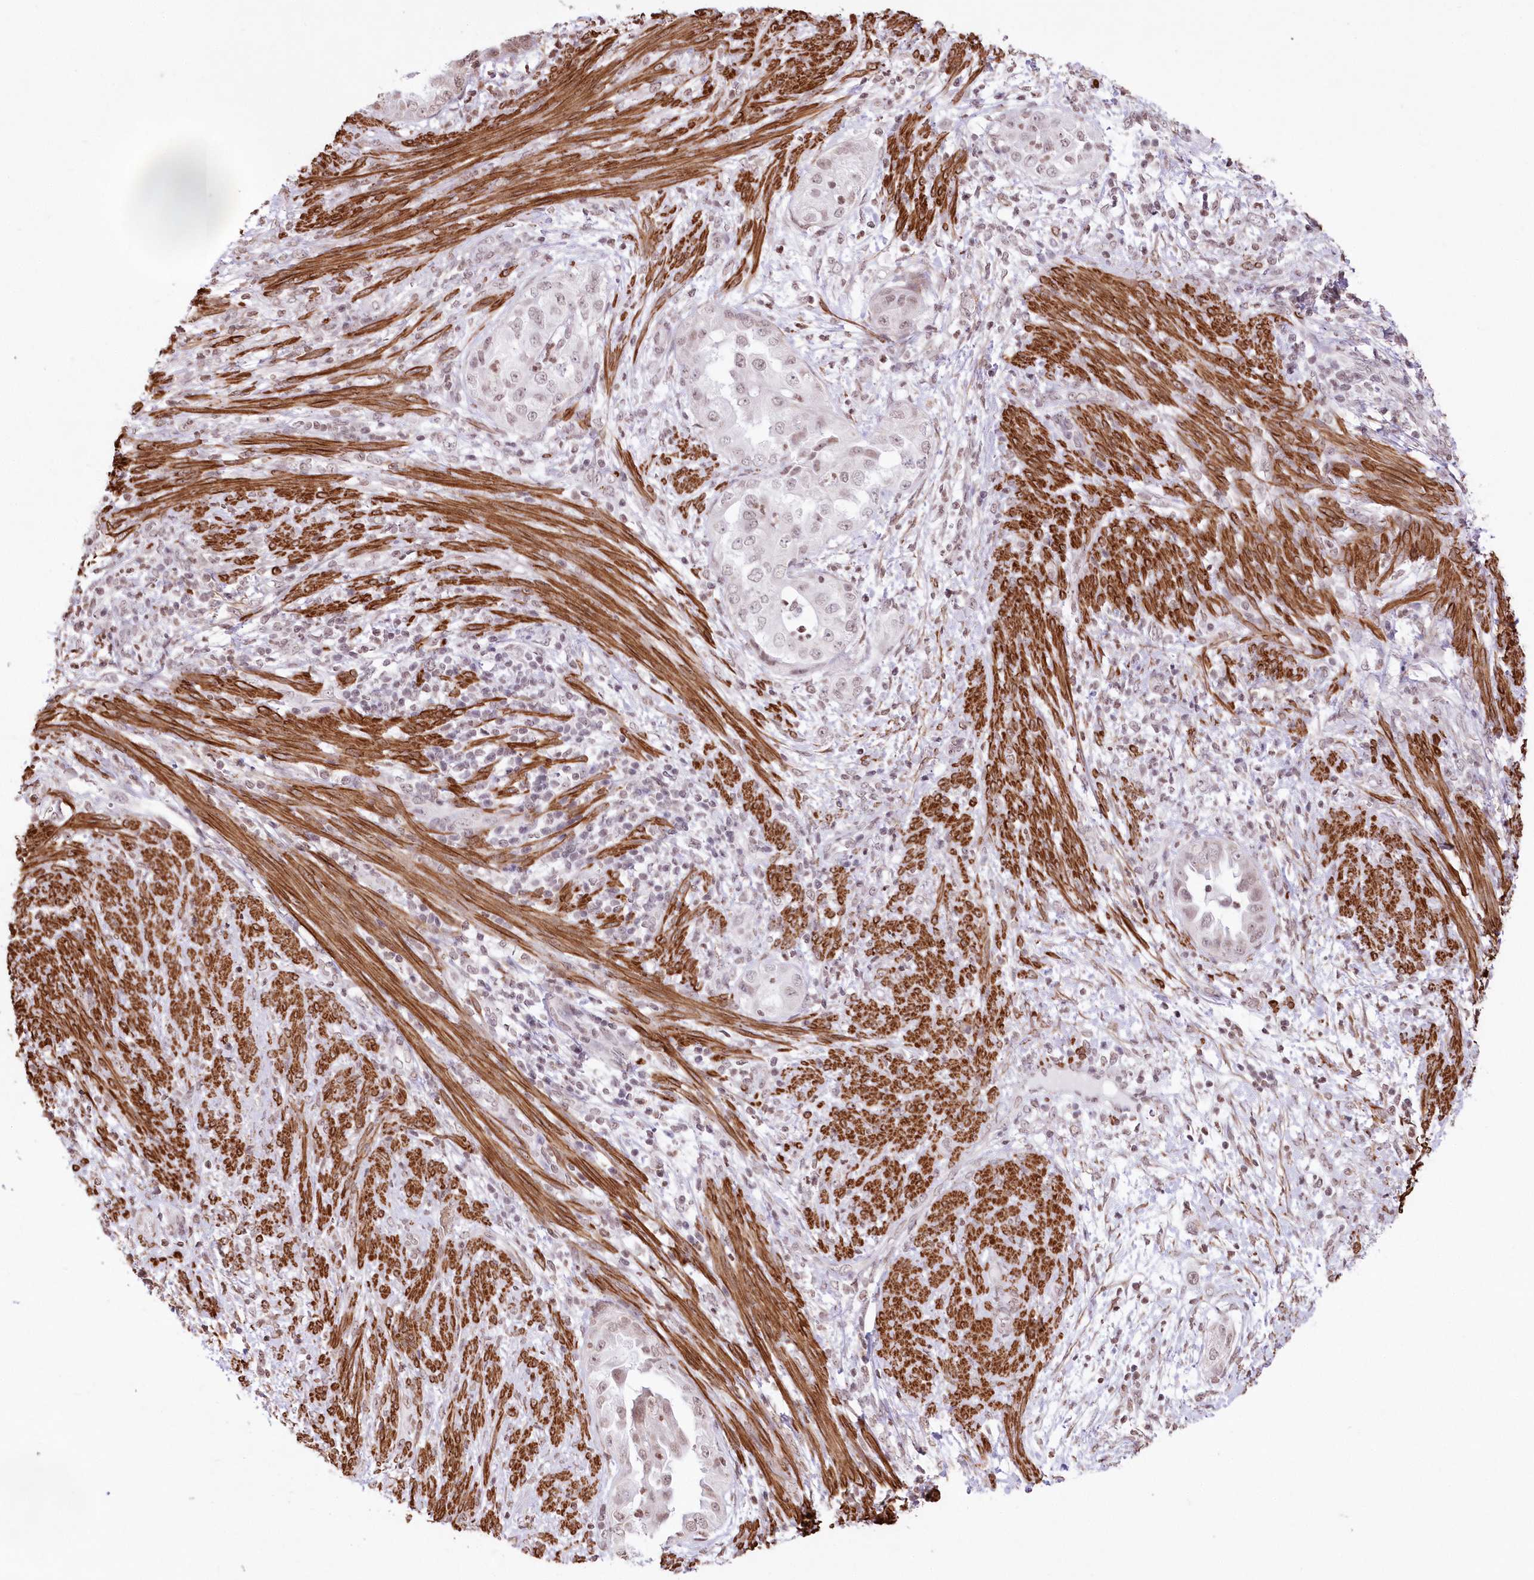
{"staining": {"intensity": "weak", "quantity": "<25%", "location": "nuclear"}, "tissue": "endometrial cancer", "cell_type": "Tumor cells", "image_type": "cancer", "snomed": [{"axis": "morphology", "description": "Adenocarcinoma, NOS"}, {"axis": "topography", "description": "Endometrium"}], "caption": "High magnification brightfield microscopy of endometrial cancer stained with DAB (3,3'-diaminobenzidine) (brown) and counterstained with hematoxylin (blue): tumor cells show no significant staining.", "gene": "RBM27", "patient": {"sex": "female", "age": 85}}